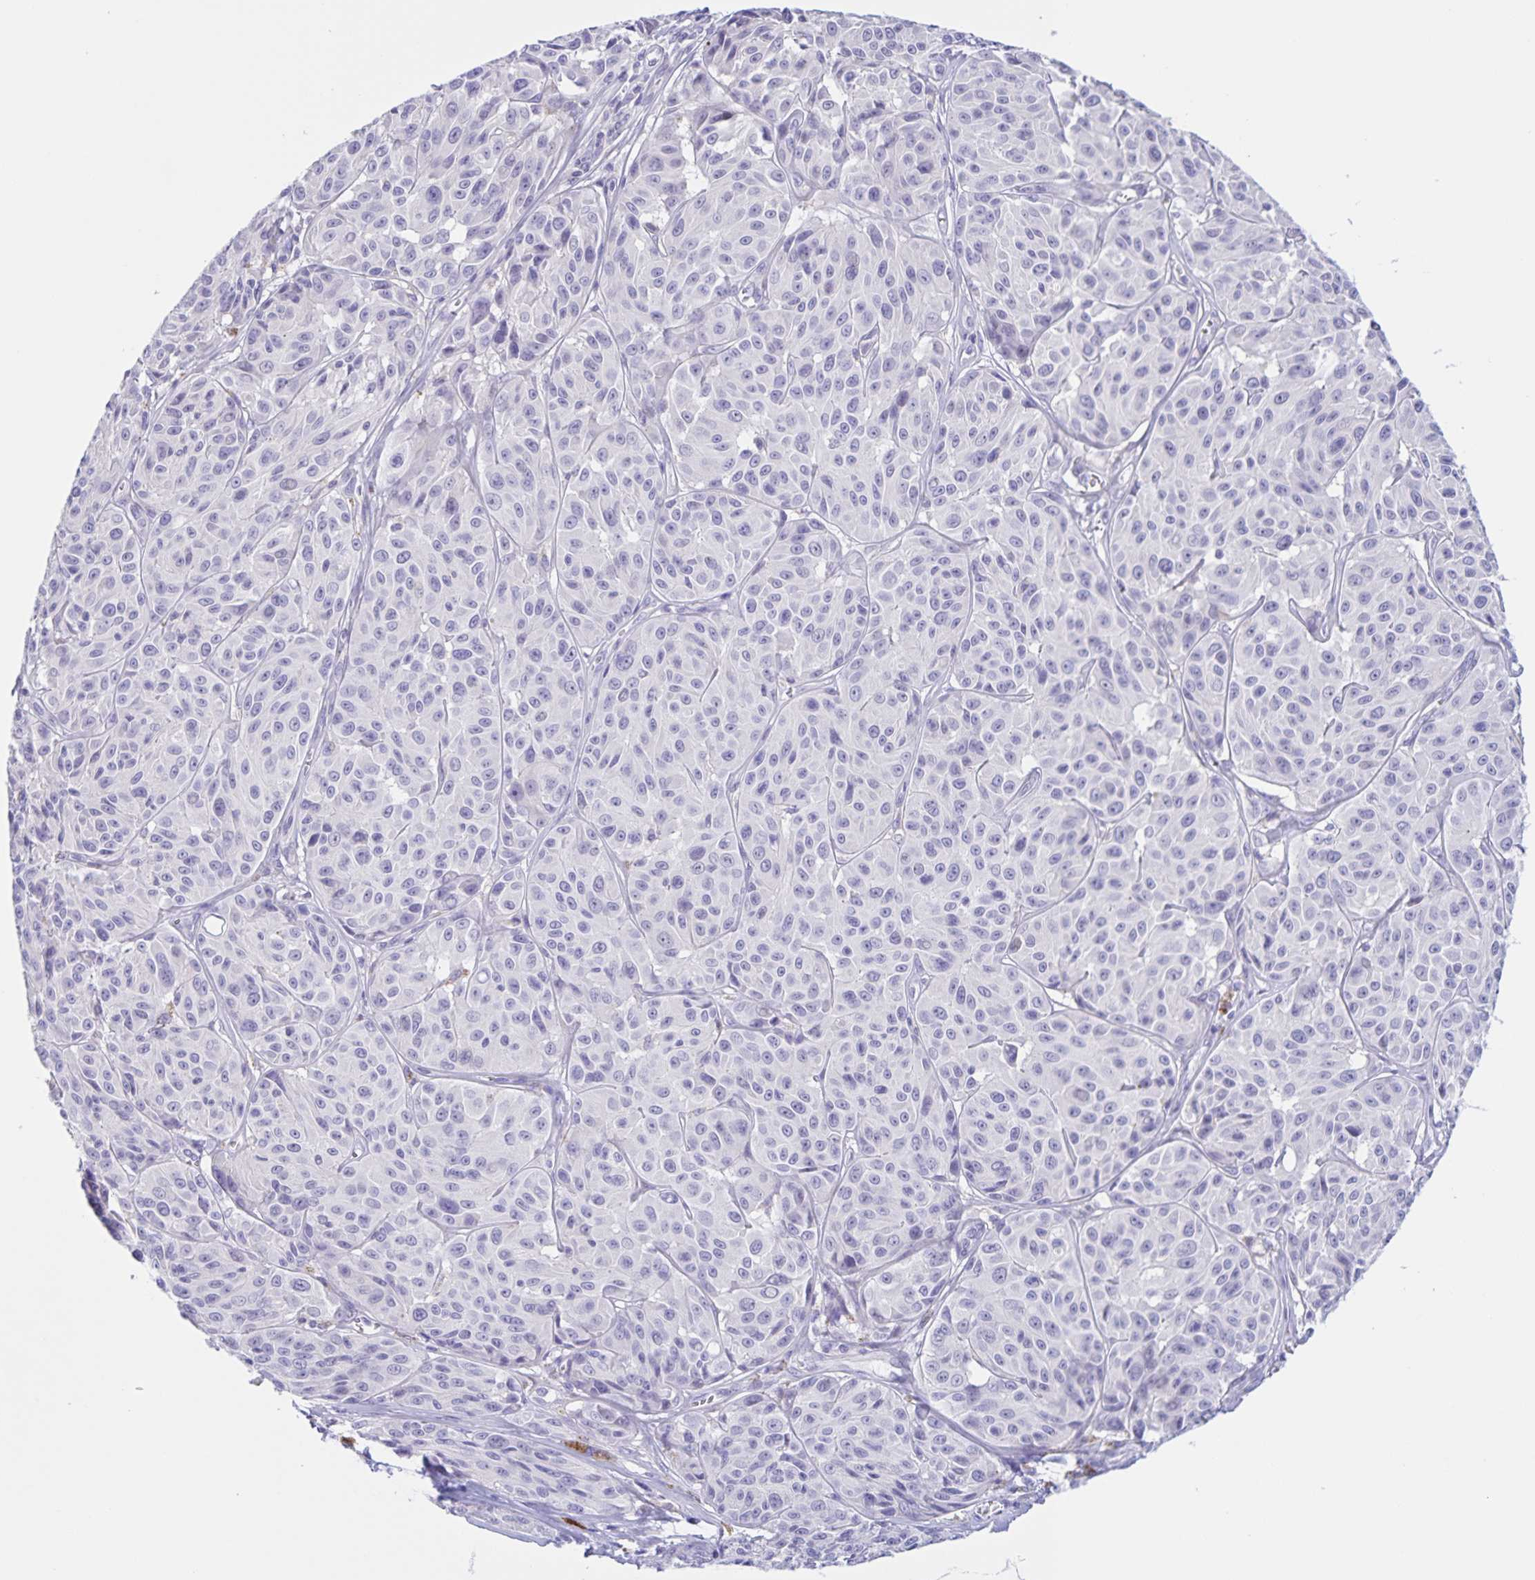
{"staining": {"intensity": "negative", "quantity": "none", "location": "none"}, "tissue": "melanoma", "cell_type": "Tumor cells", "image_type": "cancer", "snomed": [{"axis": "morphology", "description": "Malignant melanoma, NOS"}, {"axis": "topography", "description": "Skin"}], "caption": "An image of melanoma stained for a protein displays no brown staining in tumor cells.", "gene": "DMGDH", "patient": {"sex": "male", "age": 91}}